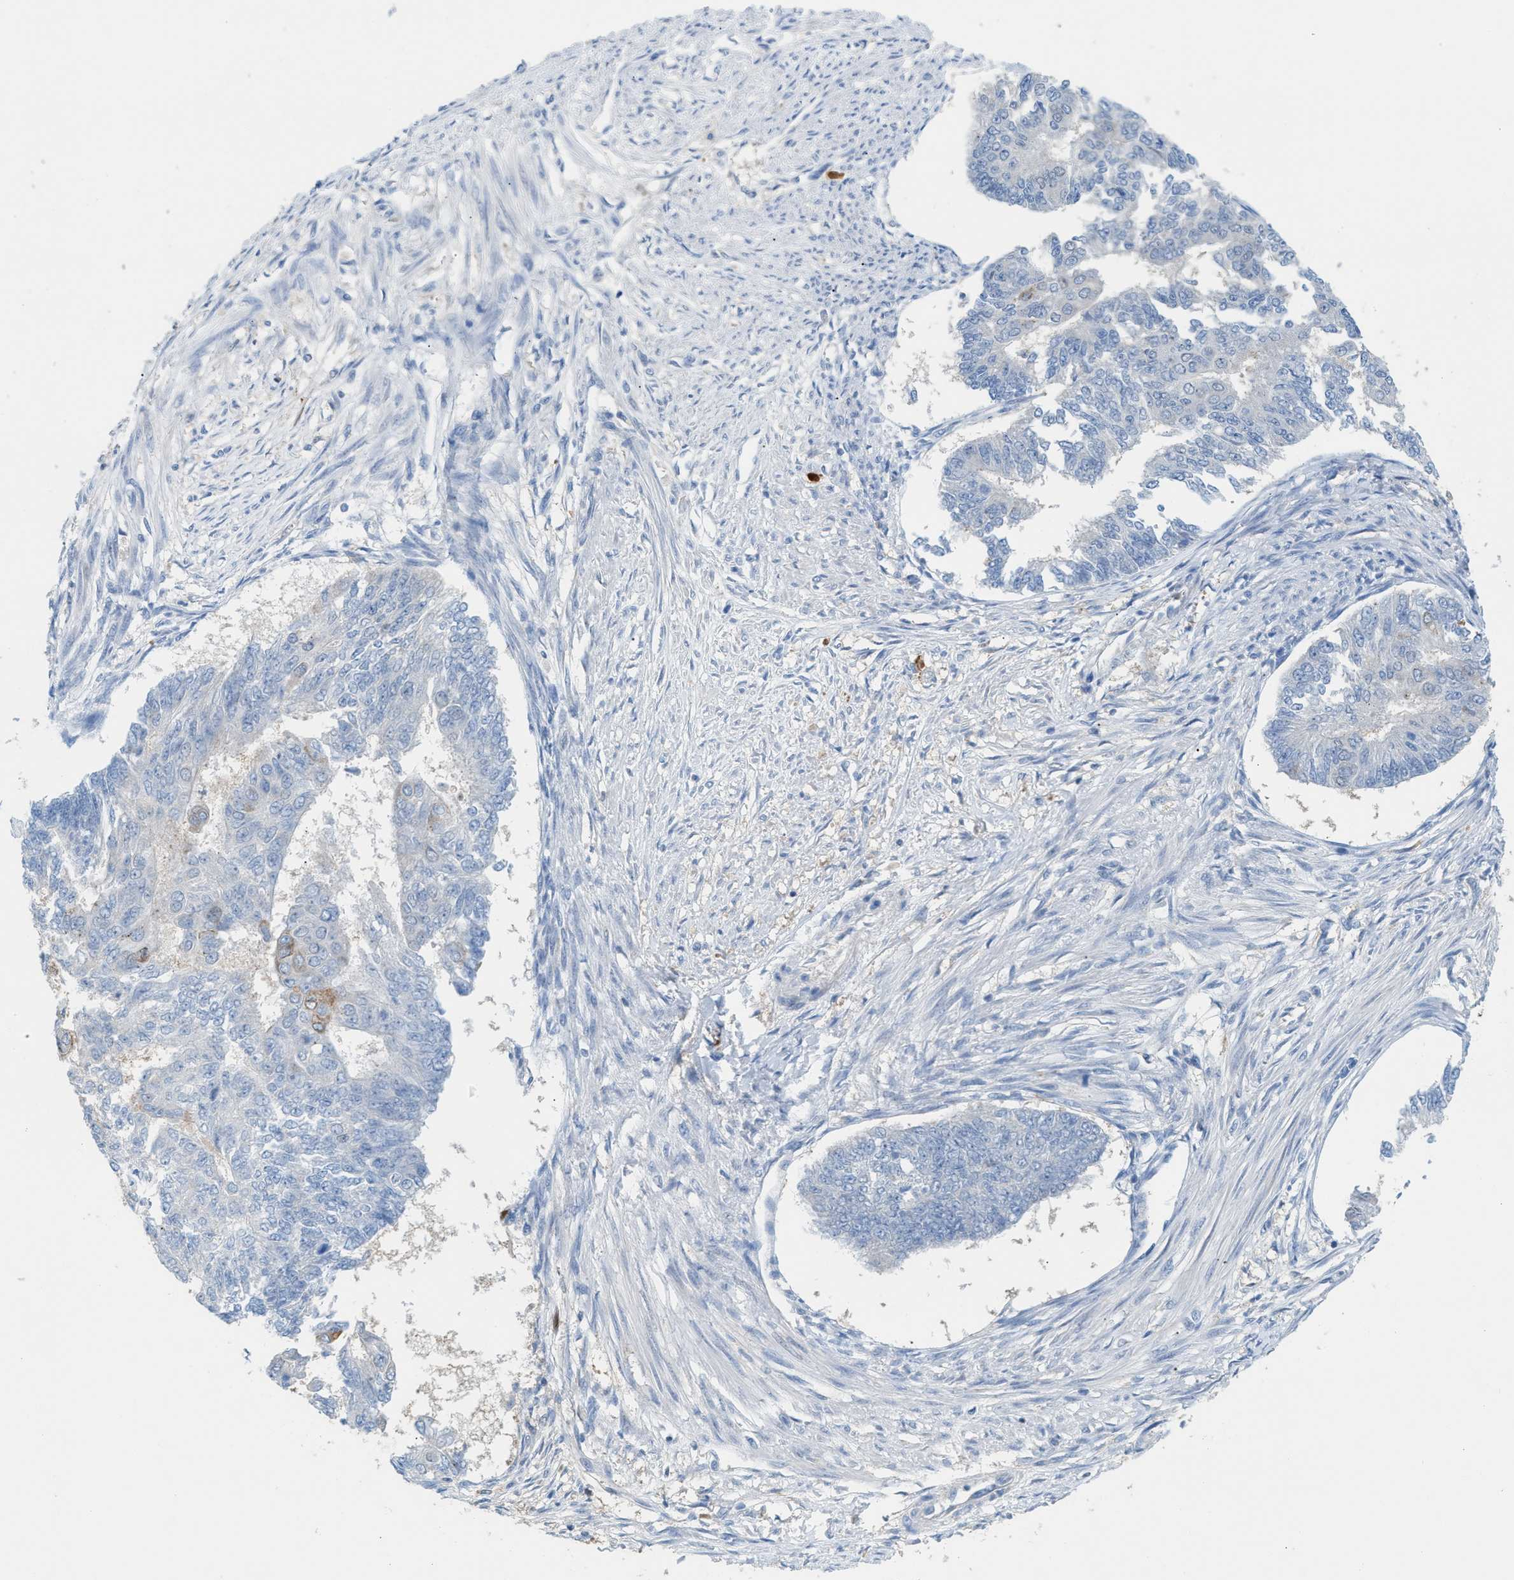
{"staining": {"intensity": "negative", "quantity": "none", "location": "none"}, "tissue": "endometrial cancer", "cell_type": "Tumor cells", "image_type": "cancer", "snomed": [{"axis": "morphology", "description": "Adenocarcinoma, NOS"}, {"axis": "topography", "description": "Endometrium"}], "caption": "The photomicrograph demonstrates no significant positivity in tumor cells of endometrial adenocarcinoma.", "gene": "PPM1D", "patient": {"sex": "female", "age": 32}}